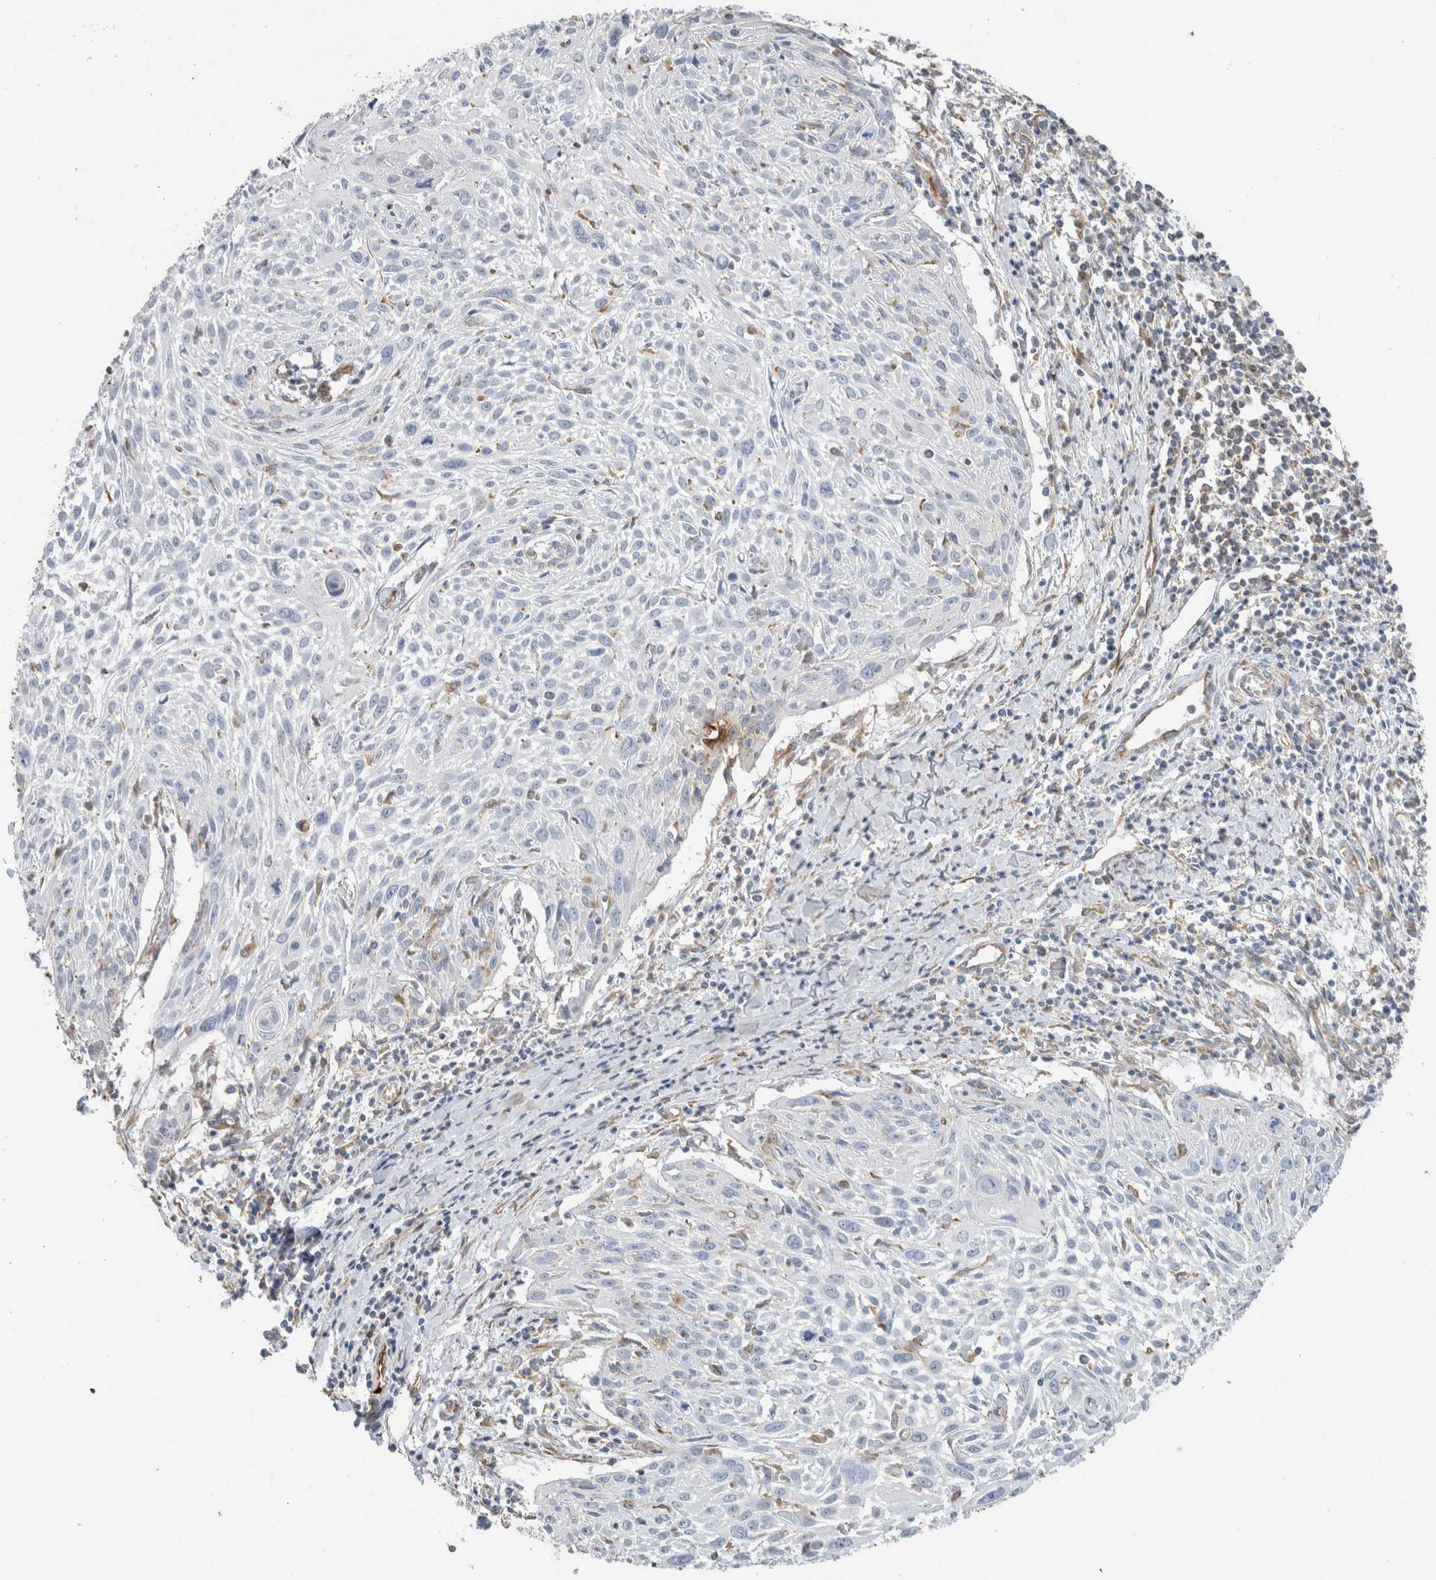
{"staining": {"intensity": "negative", "quantity": "none", "location": "none"}, "tissue": "cervical cancer", "cell_type": "Tumor cells", "image_type": "cancer", "snomed": [{"axis": "morphology", "description": "Squamous cell carcinoma, NOS"}, {"axis": "topography", "description": "Cervix"}], "caption": "This is an immunohistochemistry micrograph of cervical cancer (squamous cell carcinoma). There is no expression in tumor cells.", "gene": "LY86", "patient": {"sex": "female", "age": 51}}